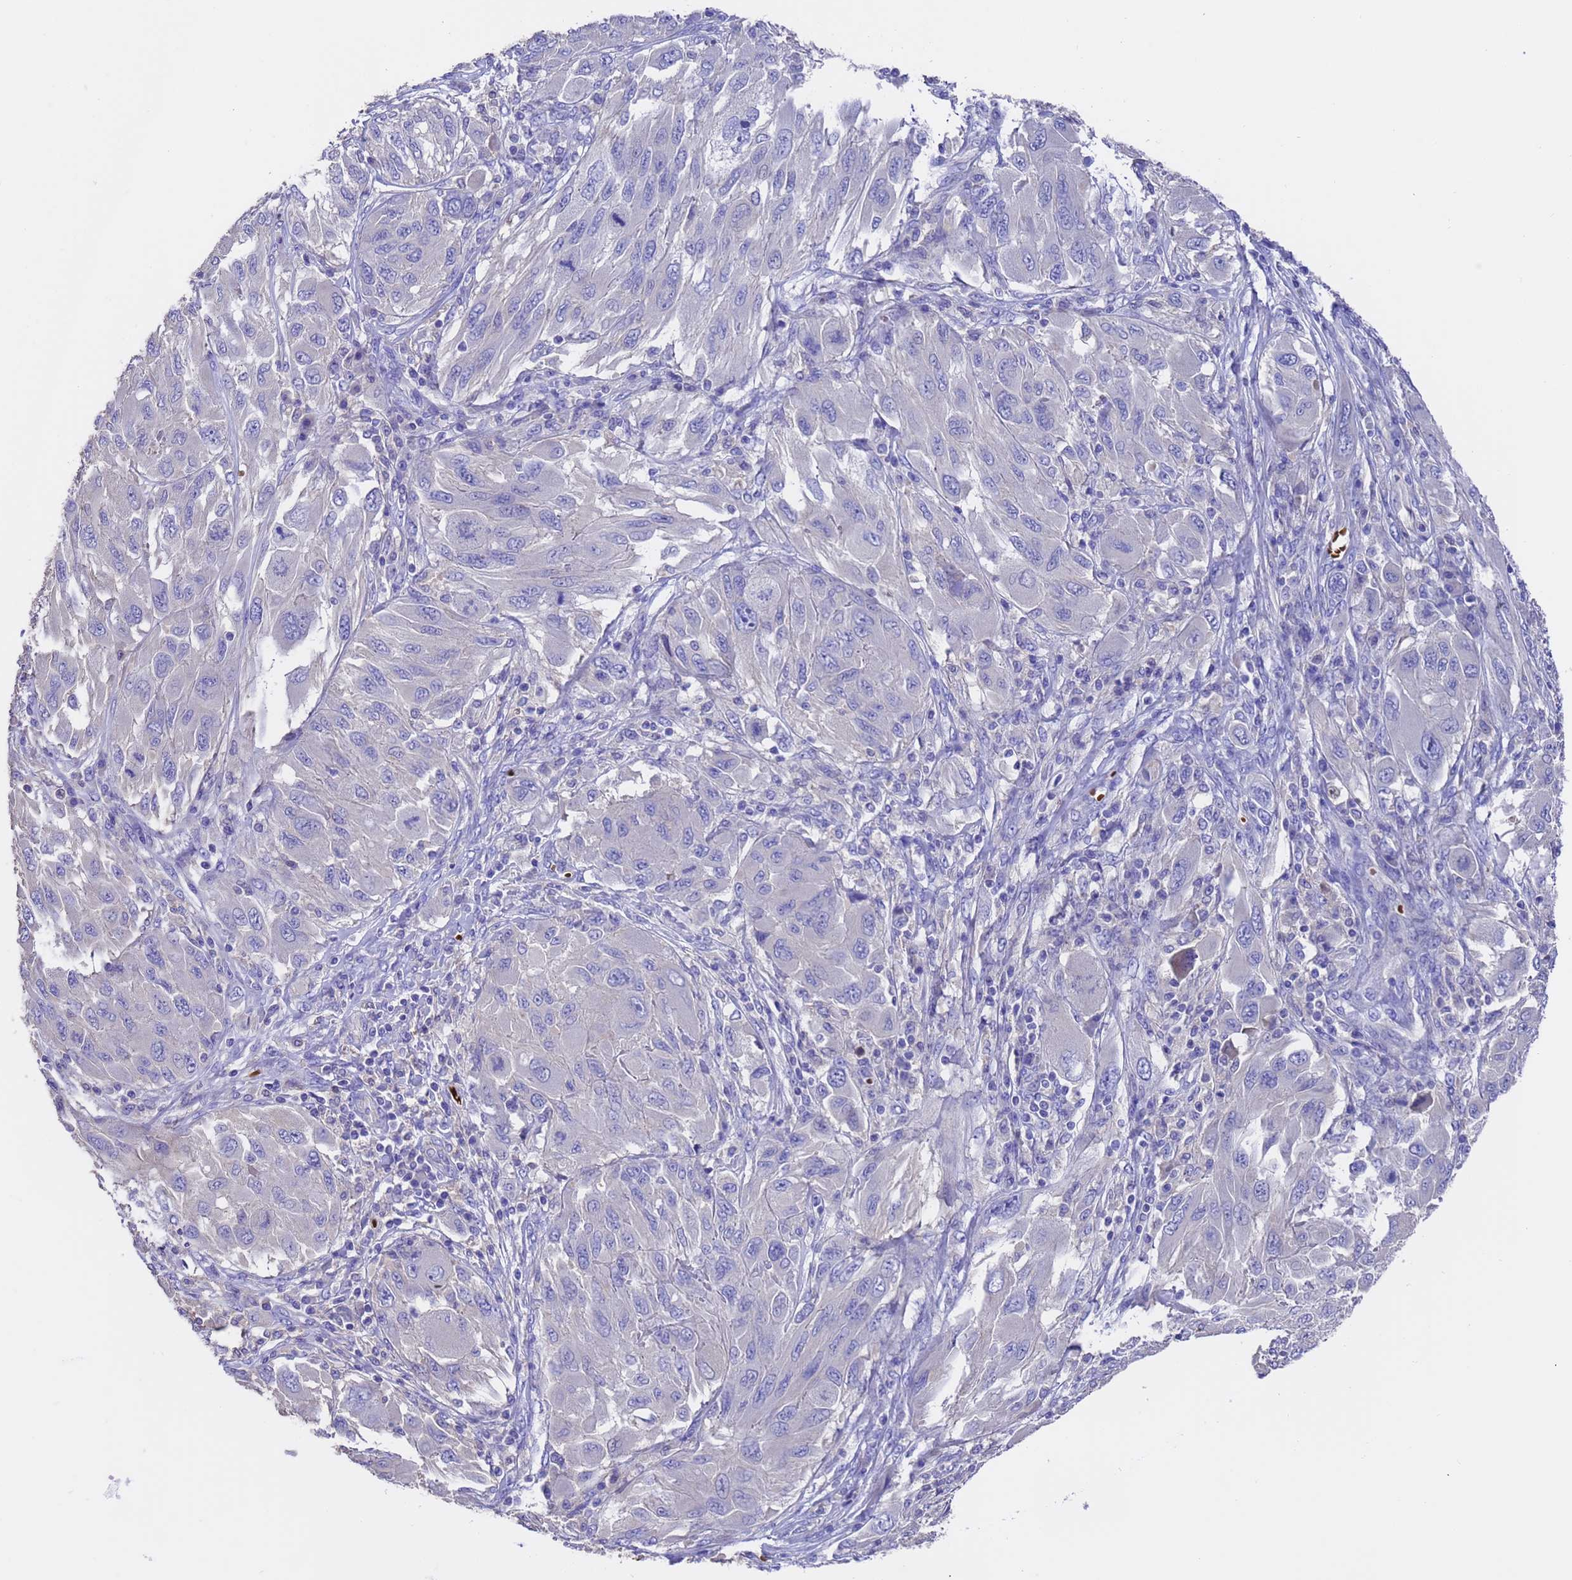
{"staining": {"intensity": "negative", "quantity": "none", "location": "none"}, "tissue": "melanoma", "cell_type": "Tumor cells", "image_type": "cancer", "snomed": [{"axis": "morphology", "description": "Malignant melanoma, NOS"}, {"axis": "topography", "description": "Skin"}], "caption": "Tumor cells are negative for brown protein staining in melanoma. The staining was performed using DAB to visualize the protein expression in brown, while the nuclei were stained in blue with hematoxylin (Magnification: 20x).", "gene": "ELP6", "patient": {"sex": "female", "age": 91}}